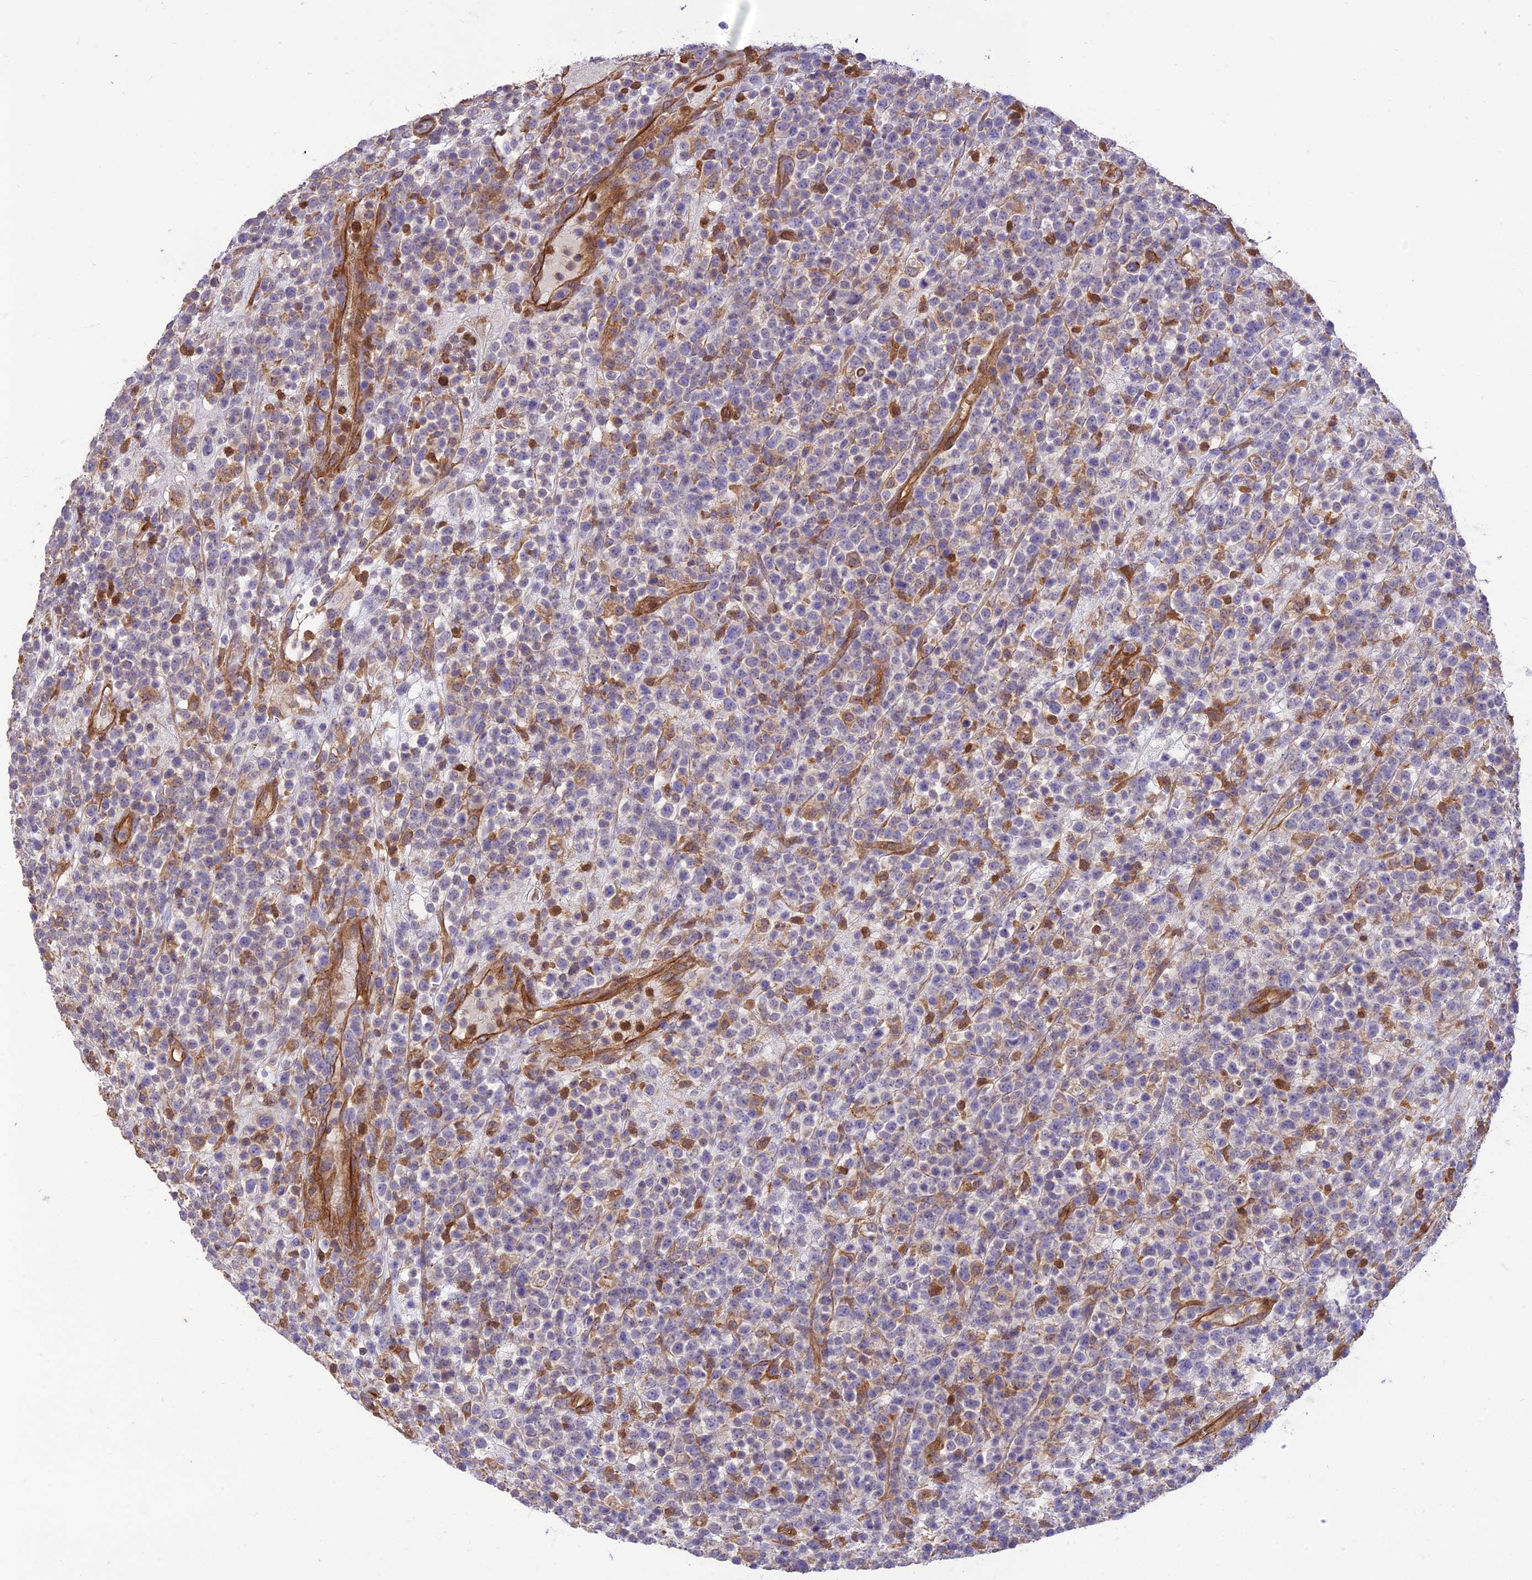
{"staining": {"intensity": "negative", "quantity": "none", "location": "none"}, "tissue": "lymphoma", "cell_type": "Tumor cells", "image_type": "cancer", "snomed": [{"axis": "morphology", "description": "Malignant lymphoma, non-Hodgkin's type, High grade"}, {"axis": "topography", "description": "Colon"}], "caption": "The immunohistochemistry (IHC) photomicrograph has no significant staining in tumor cells of lymphoma tissue. (DAB IHC, high magnification).", "gene": "HPSE2", "patient": {"sex": "female", "age": 53}}